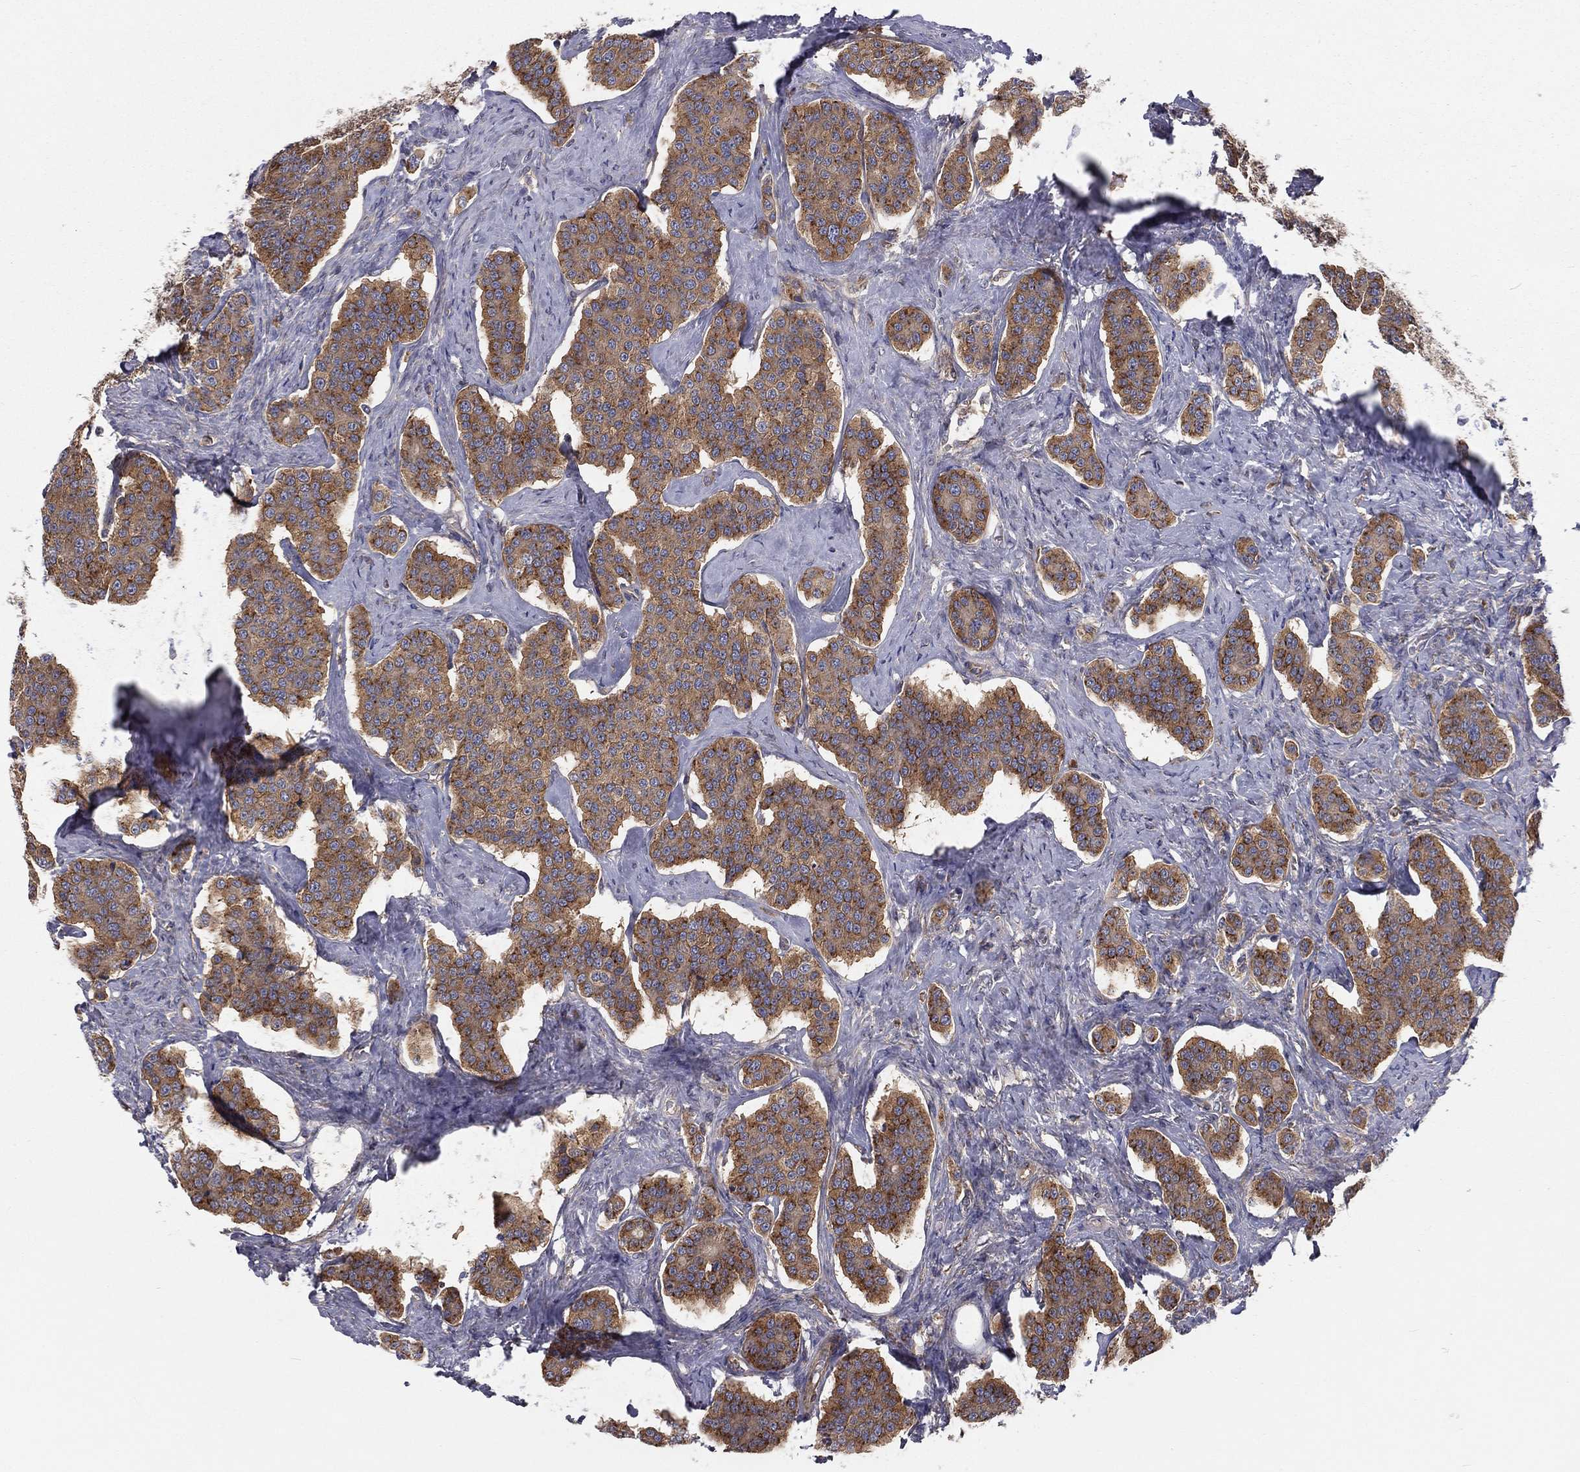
{"staining": {"intensity": "strong", "quantity": ">75%", "location": "cytoplasmic/membranous"}, "tissue": "carcinoid", "cell_type": "Tumor cells", "image_type": "cancer", "snomed": [{"axis": "morphology", "description": "Carcinoid, malignant, NOS"}, {"axis": "topography", "description": "Small intestine"}], "caption": "Immunohistochemistry micrograph of carcinoid (malignant) stained for a protein (brown), which reveals high levels of strong cytoplasmic/membranous staining in approximately >75% of tumor cells.", "gene": "EIF2B5", "patient": {"sex": "female", "age": 58}}